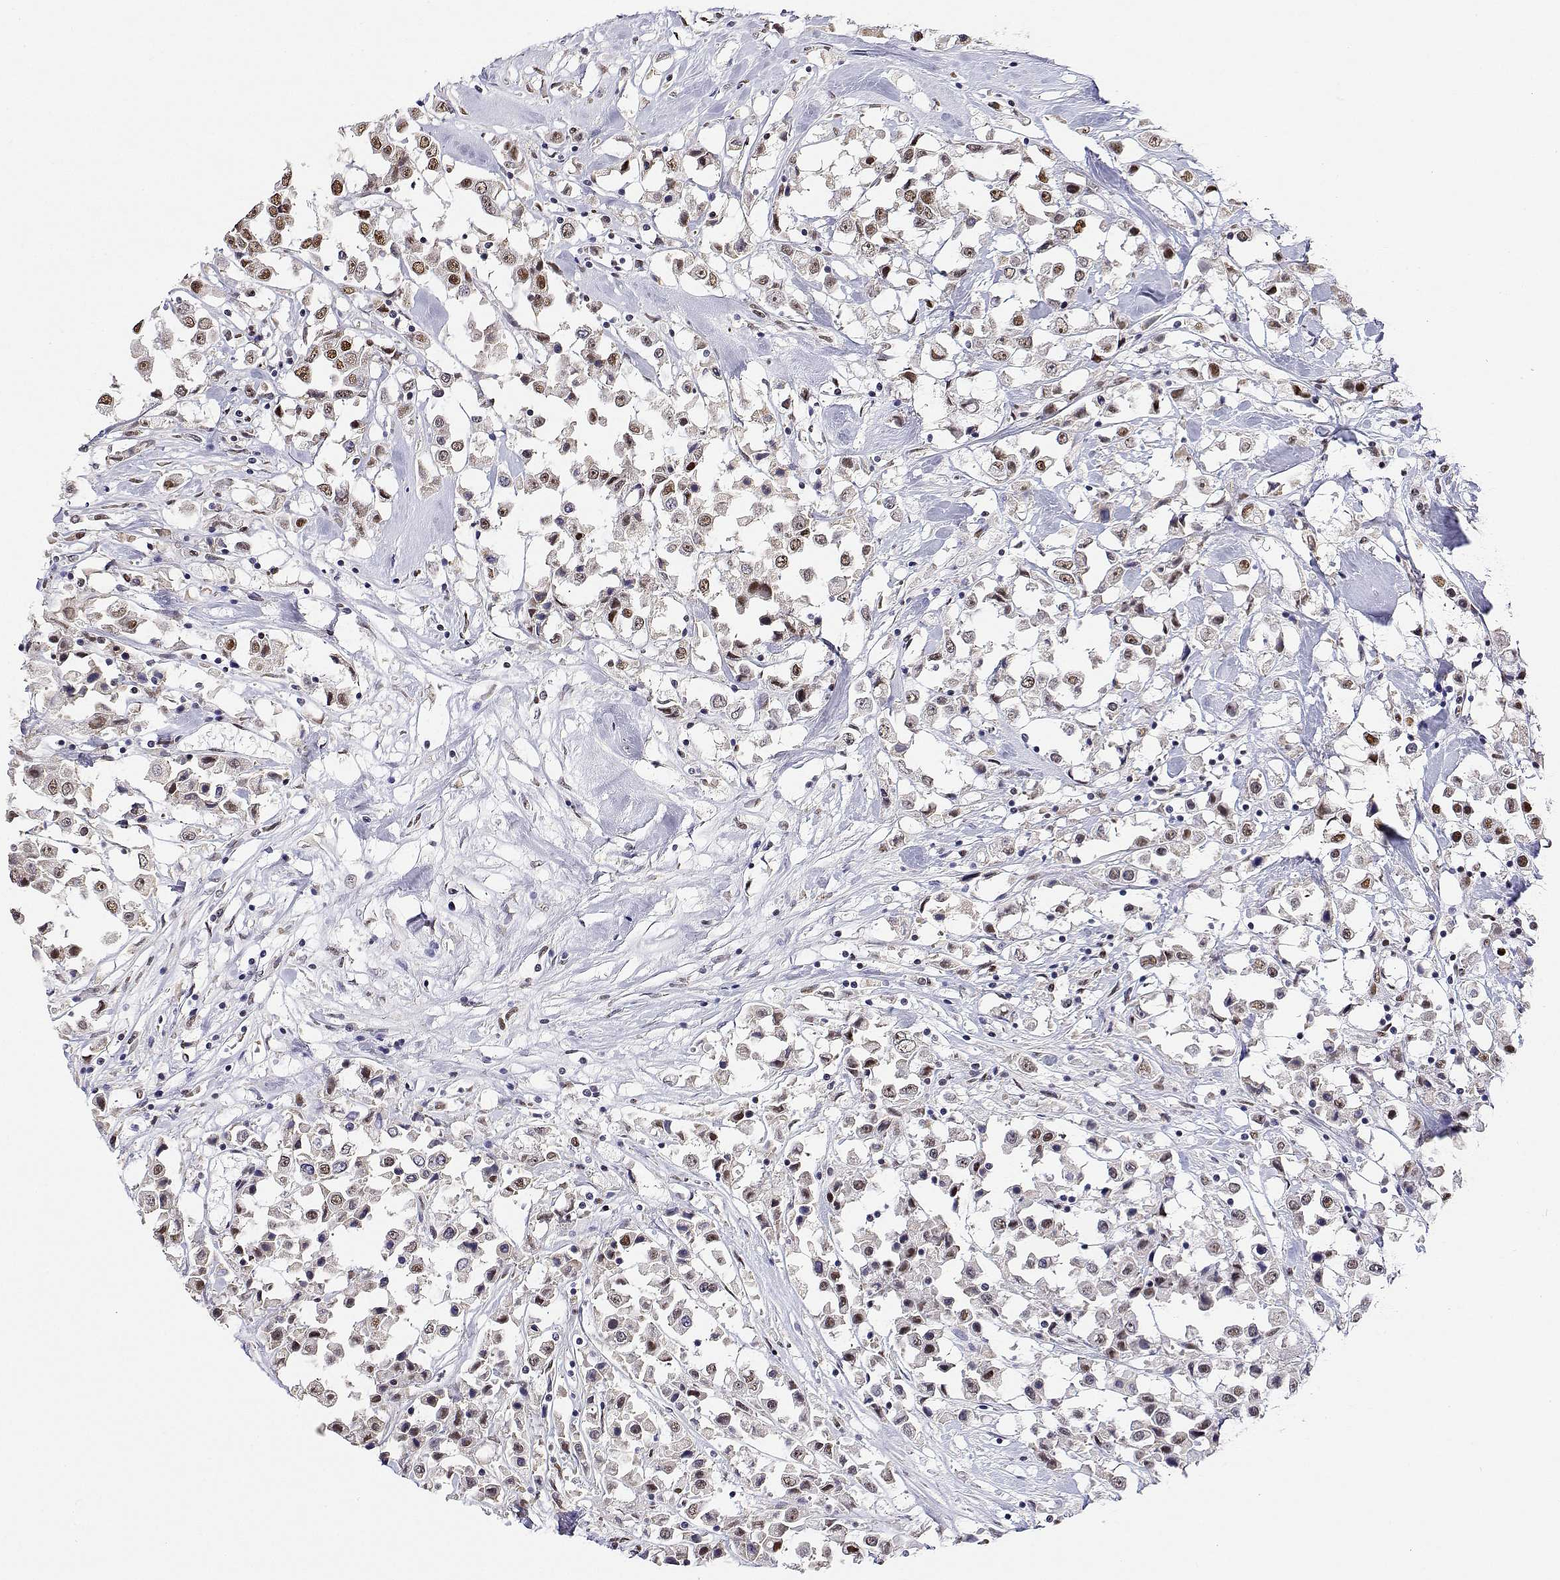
{"staining": {"intensity": "moderate", "quantity": ">75%", "location": "nuclear"}, "tissue": "breast cancer", "cell_type": "Tumor cells", "image_type": "cancer", "snomed": [{"axis": "morphology", "description": "Duct carcinoma"}, {"axis": "topography", "description": "Breast"}], "caption": "IHC histopathology image of human invasive ductal carcinoma (breast) stained for a protein (brown), which exhibits medium levels of moderate nuclear expression in approximately >75% of tumor cells.", "gene": "ADAR", "patient": {"sex": "female", "age": 27}}